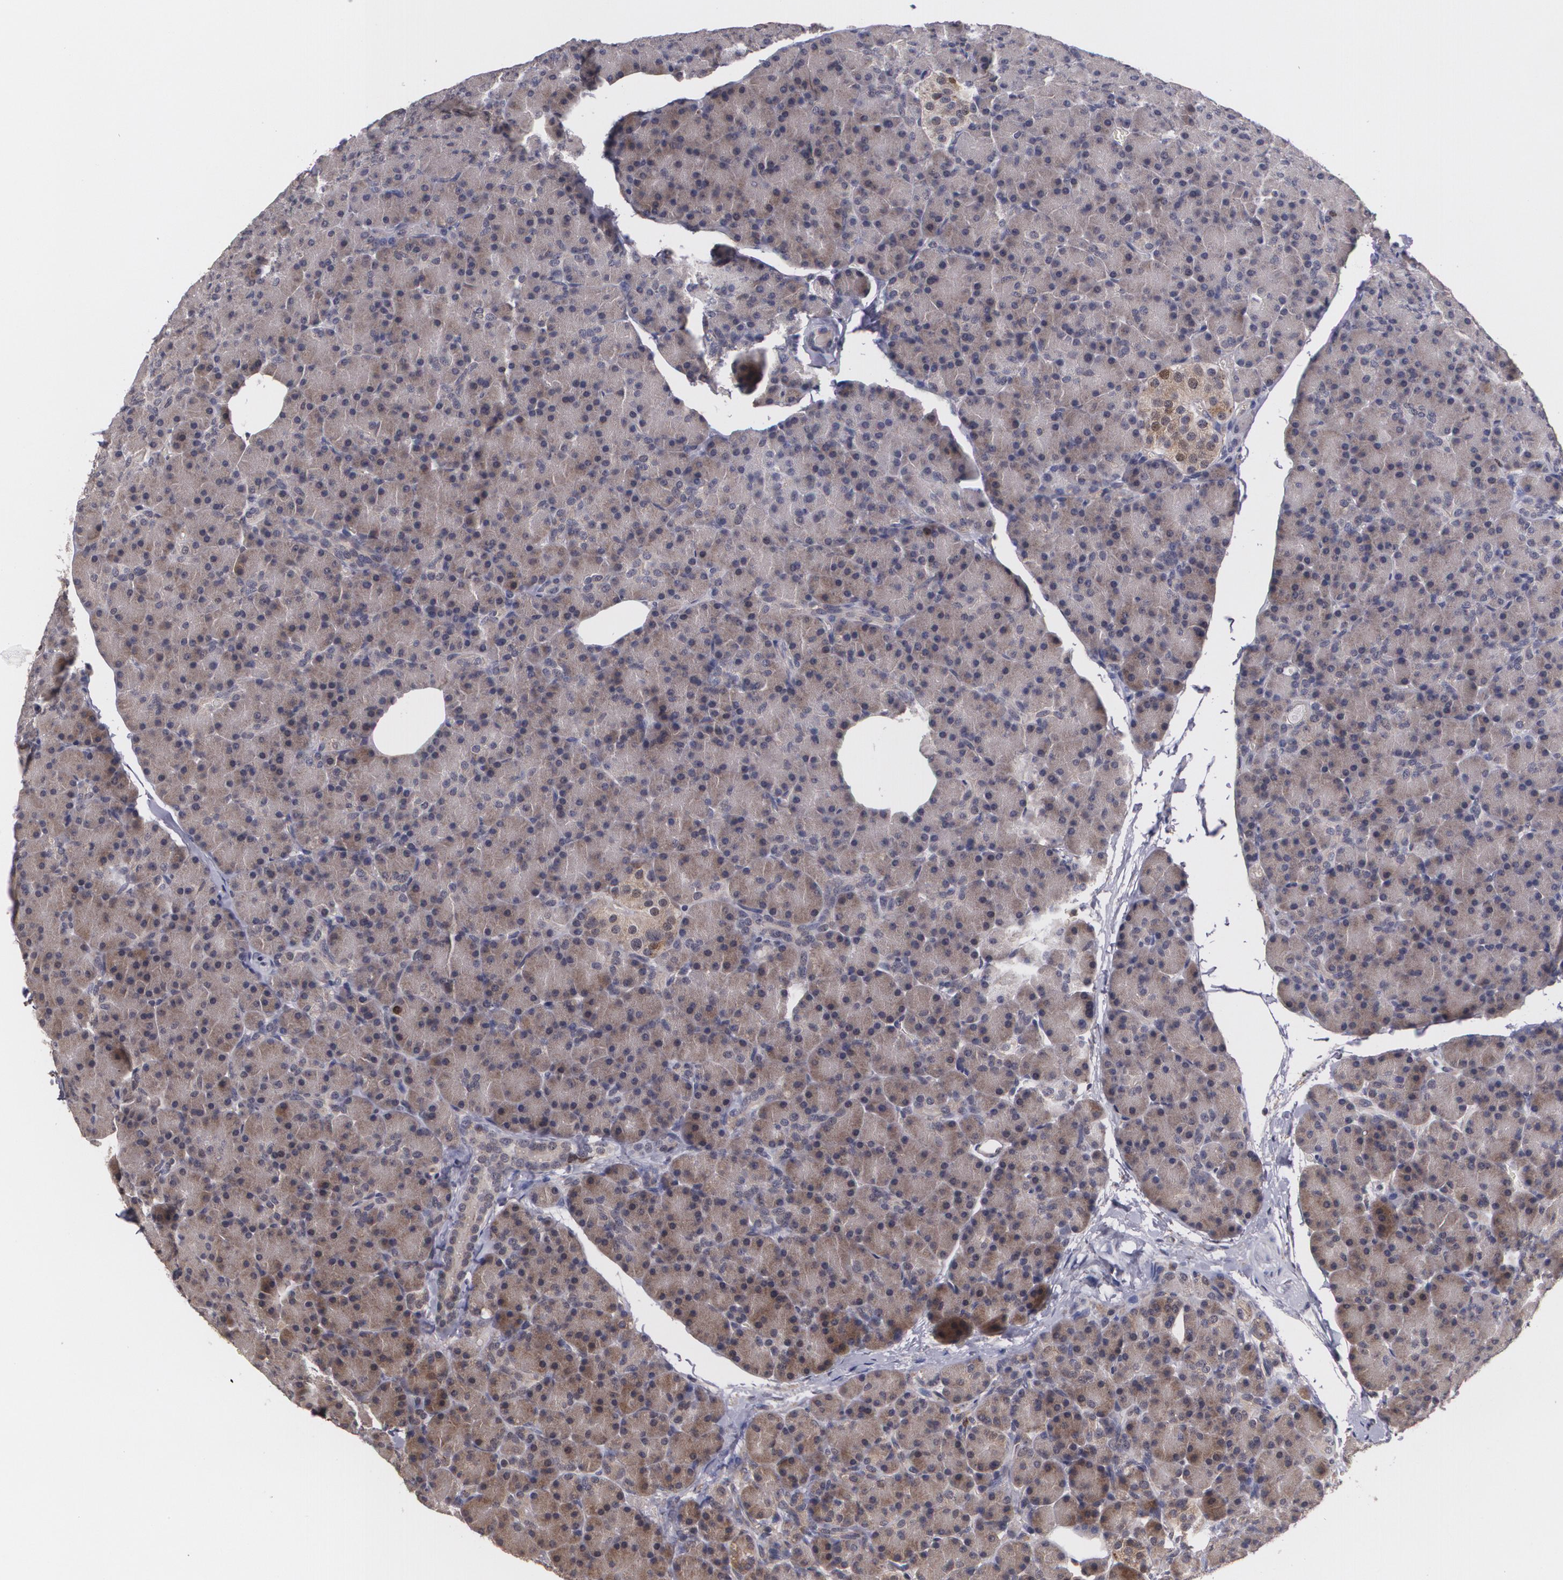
{"staining": {"intensity": "moderate", "quantity": ">75%", "location": "cytoplasmic/membranous"}, "tissue": "pancreas", "cell_type": "Exocrine glandular cells", "image_type": "normal", "snomed": [{"axis": "morphology", "description": "Normal tissue, NOS"}, {"axis": "topography", "description": "Pancreas"}], "caption": "An image of human pancreas stained for a protein shows moderate cytoplasmic/membranous brown staining in exocrine glandular cells. The staining was performed using DAB (3,3'-diaminobenzidine), with brown indicating positive protein expression. Nuclei are stained blue with hematoxylin.", "gene": "BRCA1", "patient": {"sex": "female", "age": 43}}